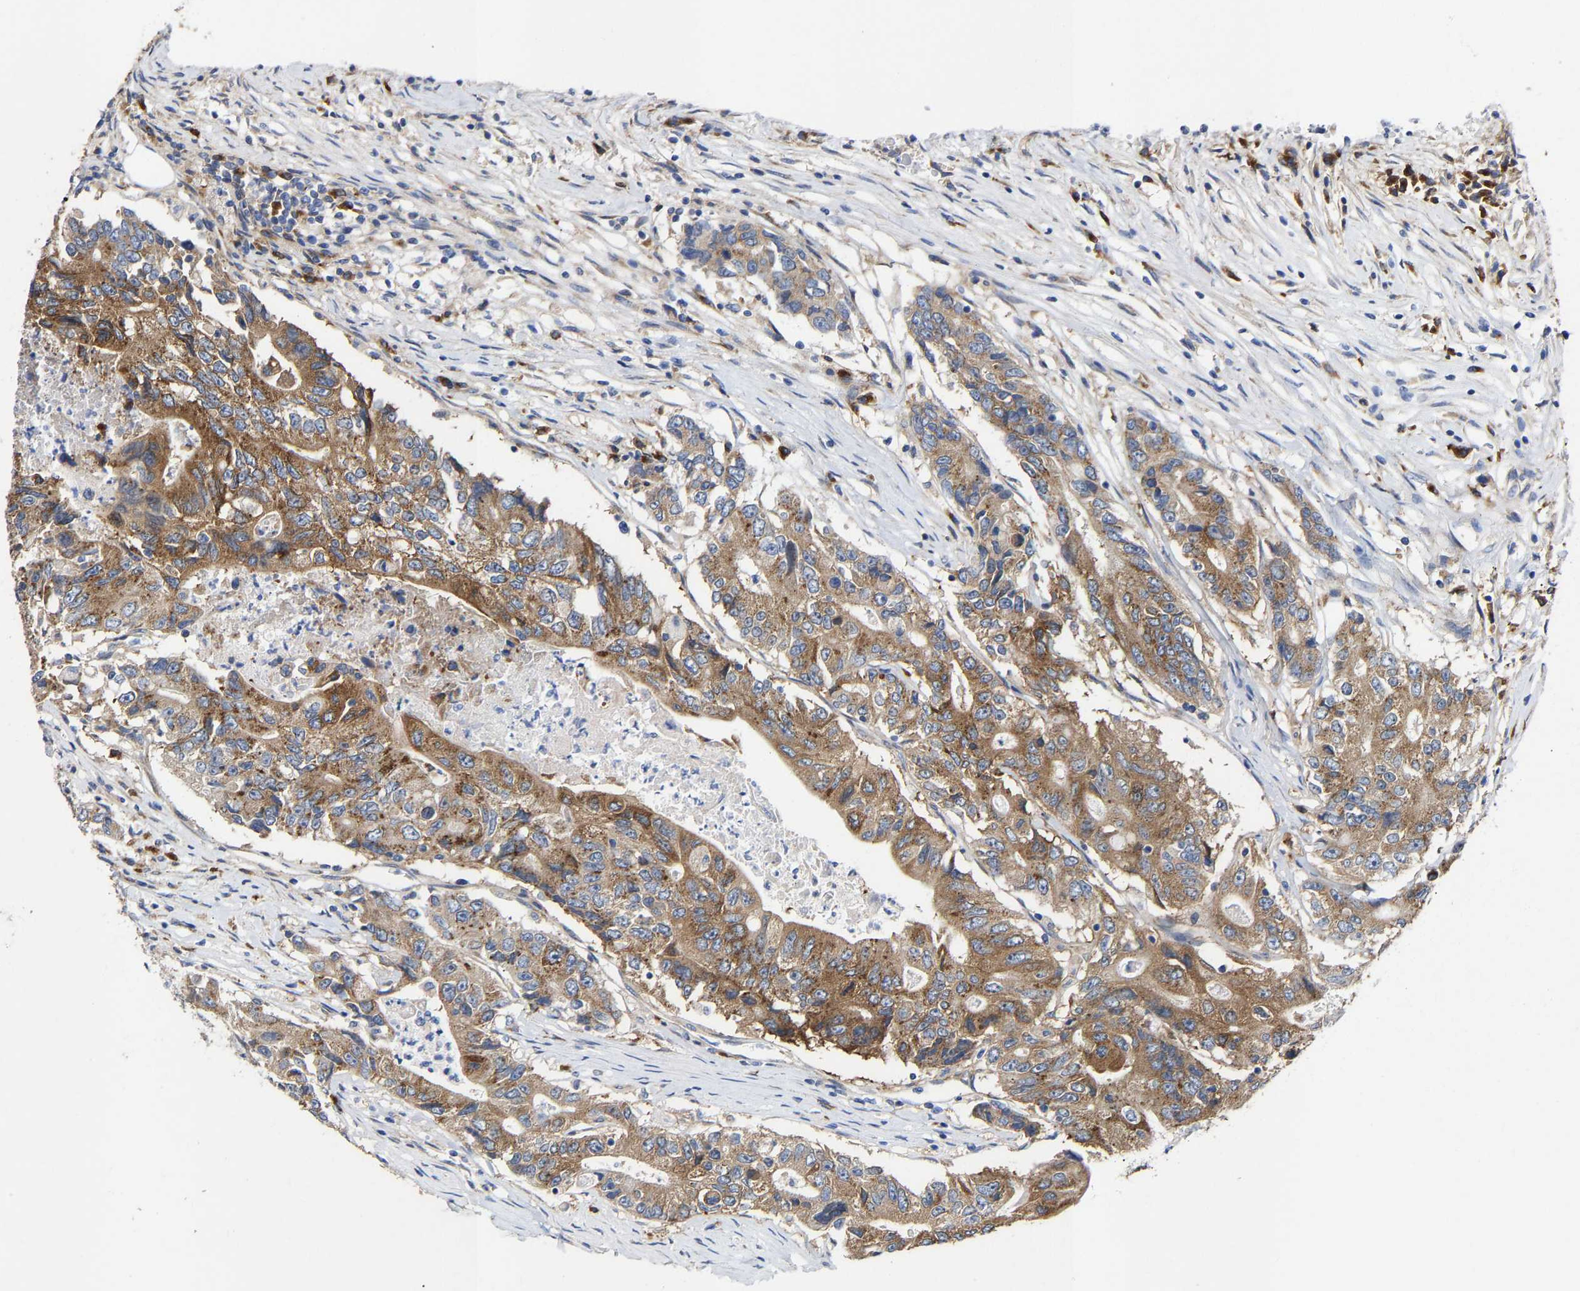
{"staining": {"intensity": "moderate", "quantity": ">75%", "location": "cytoplasmic/membranous"}, "tissue": "colorectal cancer", "cell_type": "Tumor cells", "image_type": "cancer", "snomed": [{"axis": "morphology", "description": "Adenocarcinoma, NOS"}, {"axis": "topography", "description": "Colon"}], "caption": "Immunohistochemical staining of colorectal adenocarcinoma displays moderate cytoplasmic/membranous protein staining in approximately >75% of tumor cells.", "gene": "PPP1R15A", "patient": {"sex": "female", "age": 77}}